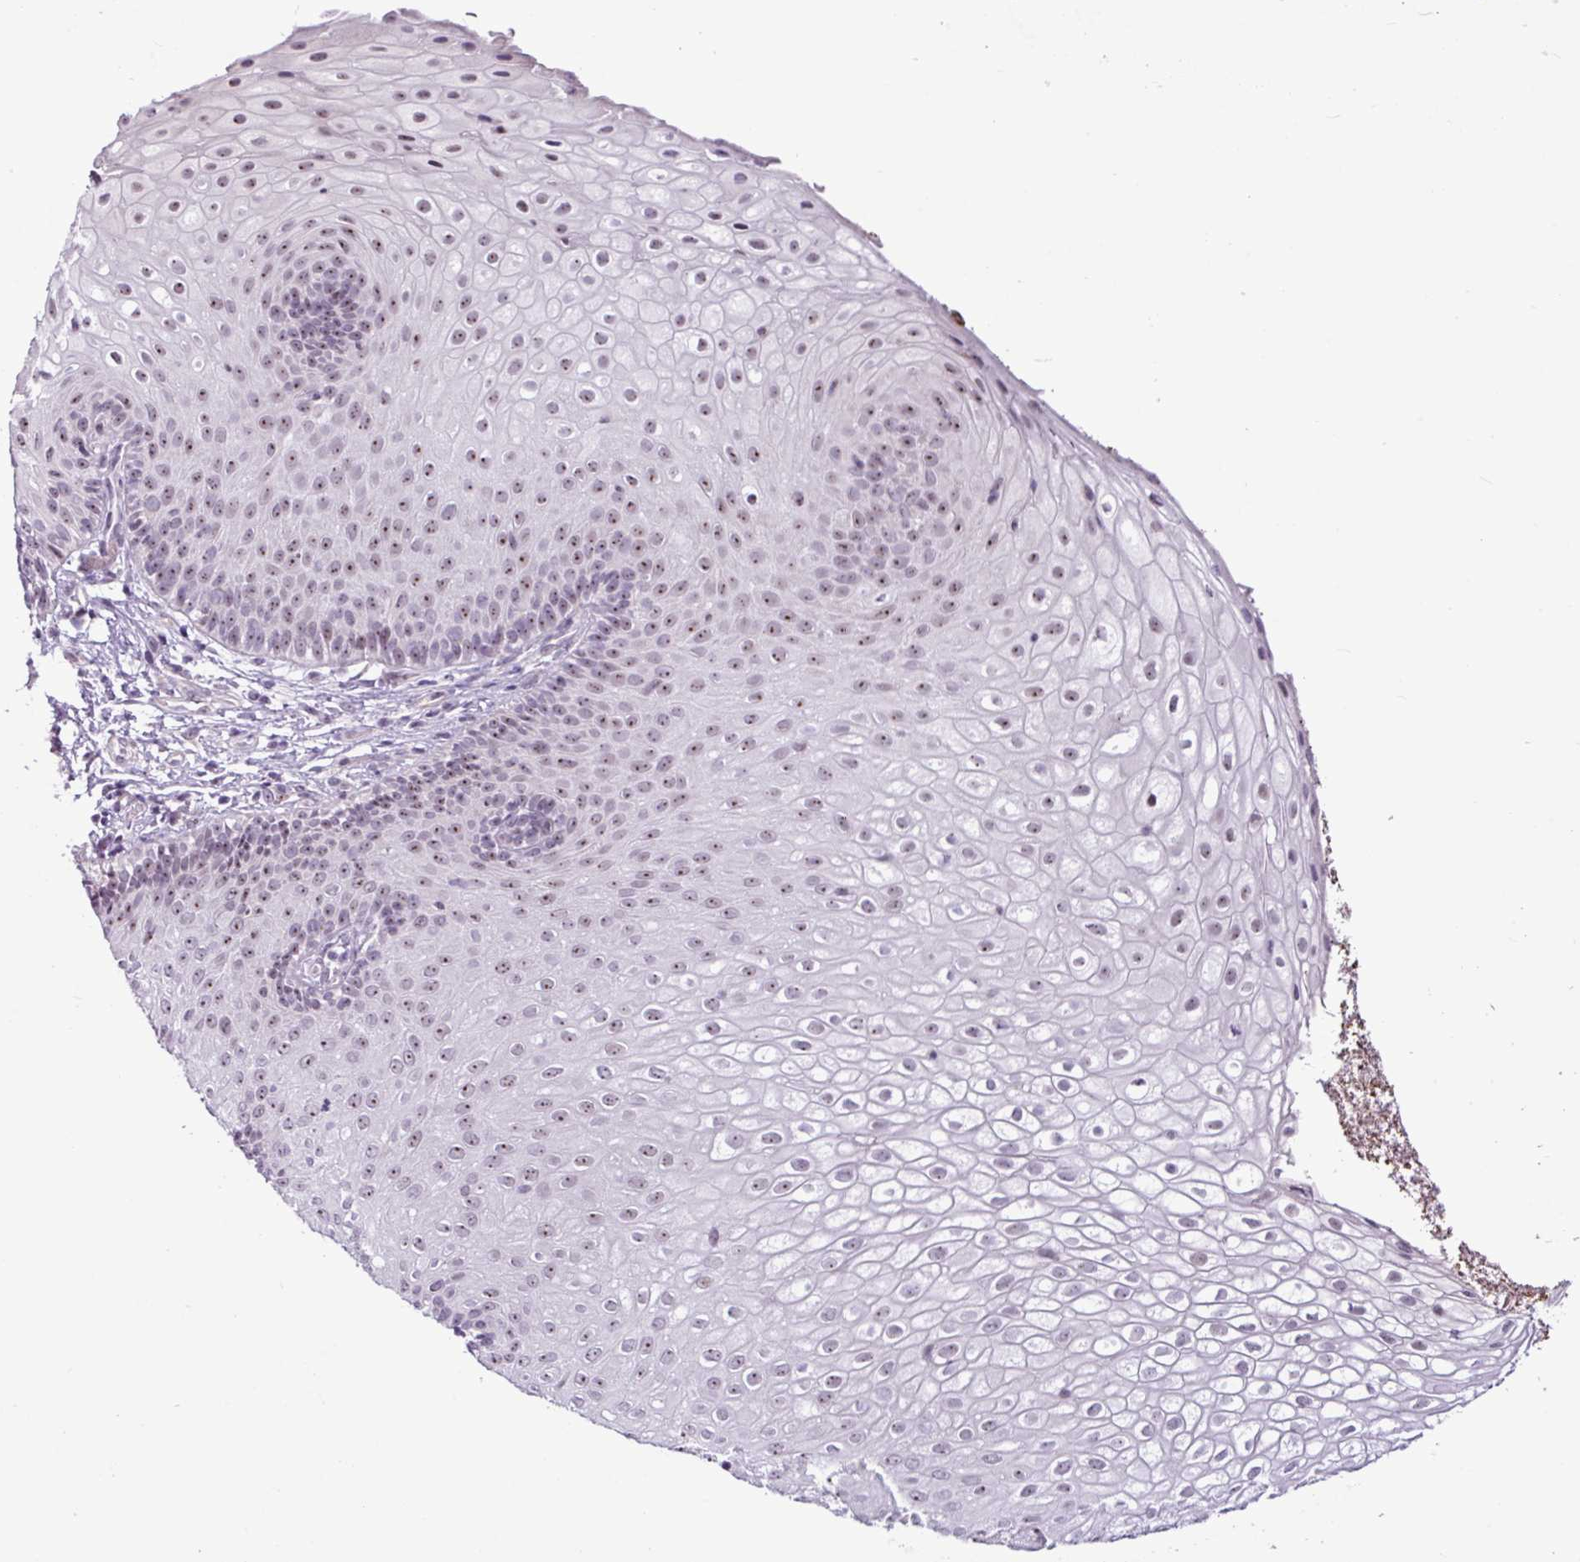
{"staining": {"intensity": "moderate", "quantity": "25%-75%", "location": "nuclear"}, "tissue": "skin", "cell_type": "Epidermal cells", "image_type": "normal", "snomed": [{"axis": "morphology", "description": "Normal tissue, NOS"}, {"axis": "topography", "description": "Anal"}], "caption": "Skin stained with immunohistochemistry exhibits moderate nuclear positivity in approximately 25%-75% of epidermal cells.", "gene": "UTP18", "patient": {"sex": "male", "age": 80}}